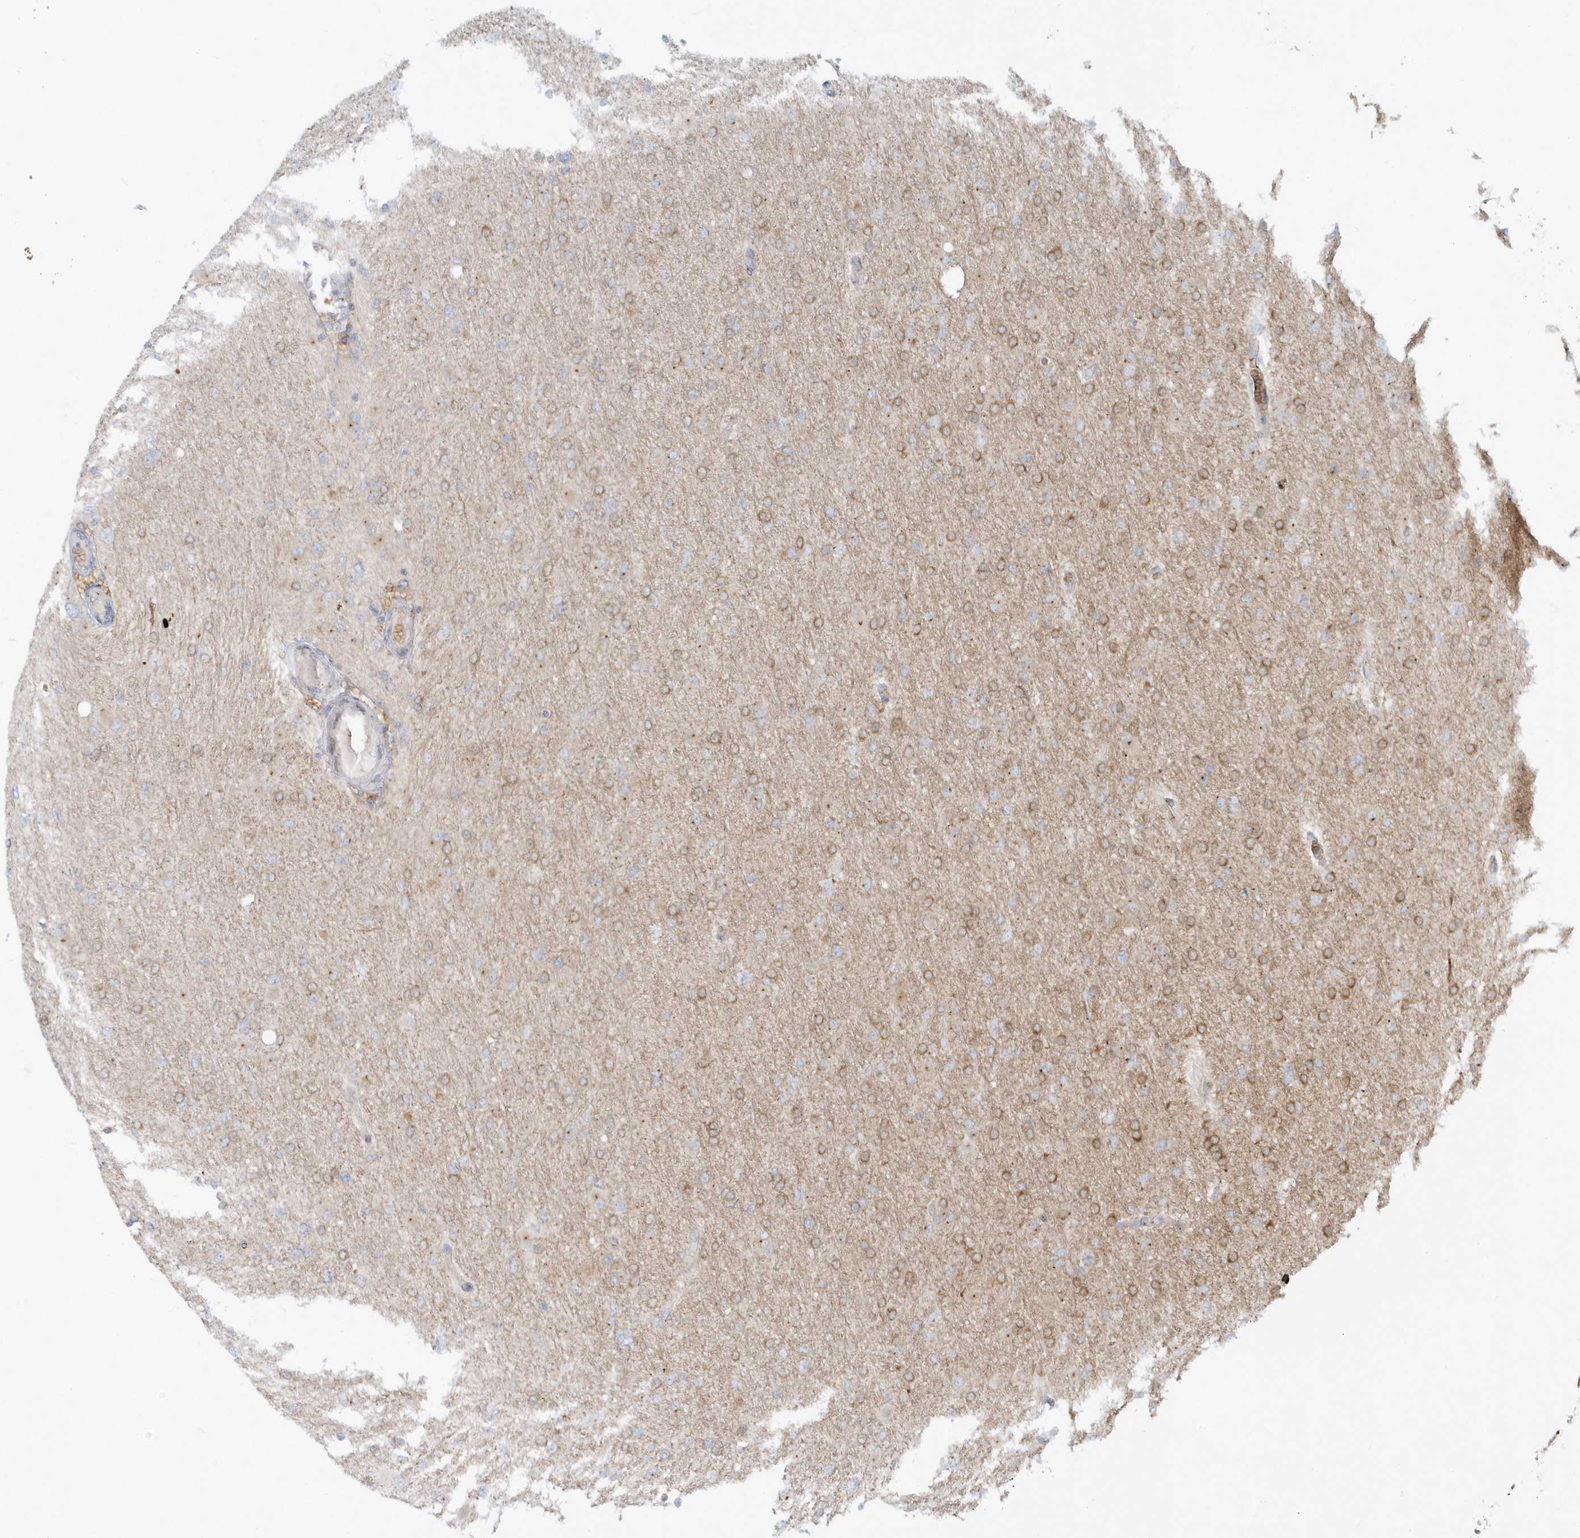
{"staining": {"intensity": "moderate", "quantity": "25%-75%", "location": "cytoplasmic/membranous"}, "tissue": "glioma", "cell_type": "Tumor cells", "image_type": "cancer", "snomed": [{"axis": "morphology", "description": "Glioma, malignant, High grade"}, {"axis": "topography", "description": "Cerebral cortex"}], "caption": "A medium amount of moderate cytoplasmic/membranous expression is appreciated in approximately 25%-75% of tumor cells in malignant glioma (high-grade) tissue. (DAB (3,3'-diaminobenzidine) = brown stain, brightfield microscopy at high magnification).", "gene": "RPP40", "patient": {"sex": "female", "age": 36}}